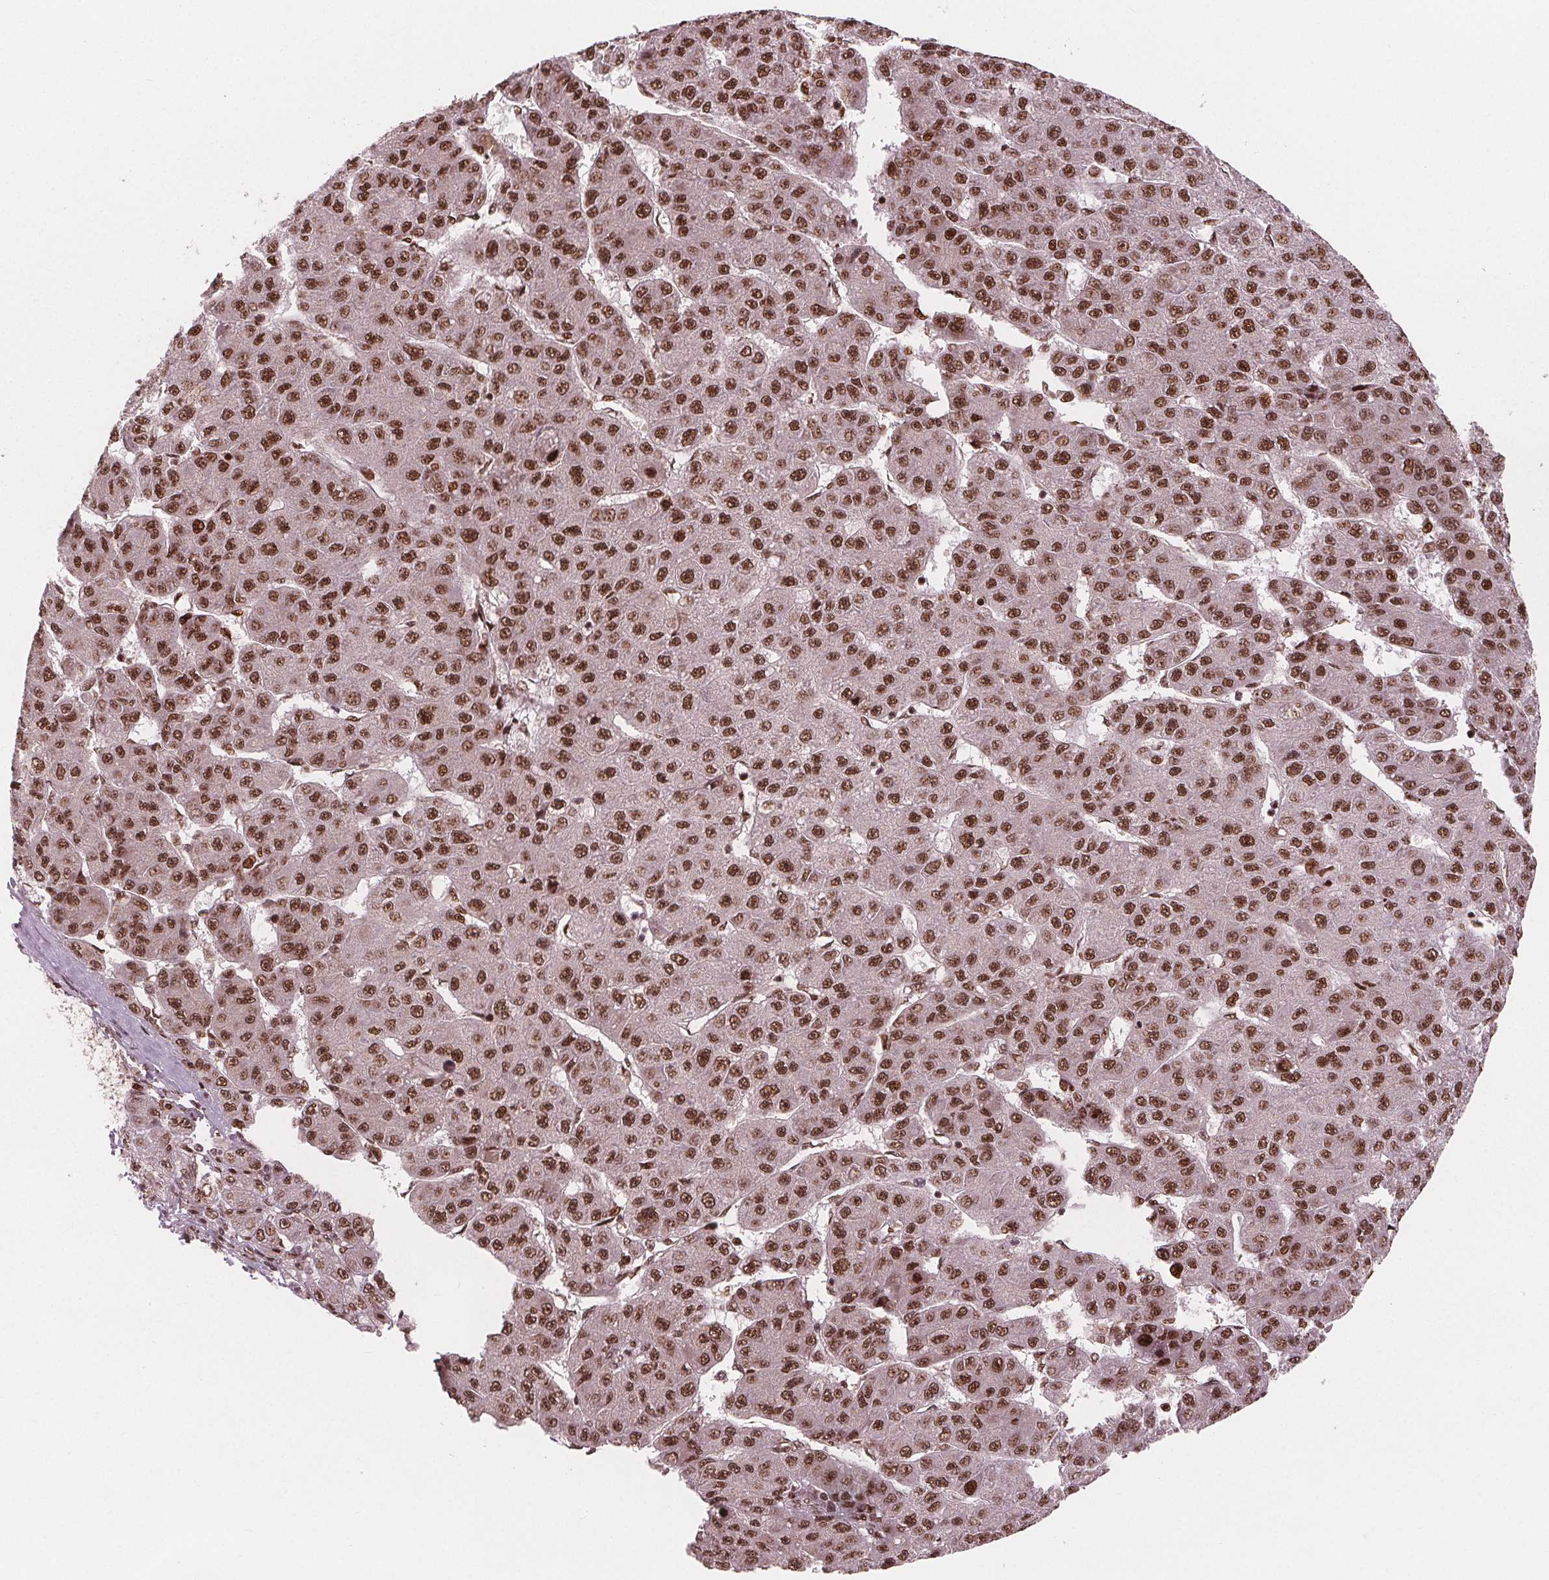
{"staining": {"intensity": "strong", "quantity": ">75%", "location": "nuclear"}, "tissue": "liver cancer", "cell_type": "Tumor cells", "image_type": "cancer", "snomed": [{"axis": "morphology", "description": "Carcinoma, Hepatocellular, NOS"}, {"axis": "topography", "description": "Liver"}], "caption": "Immunohistochemical staining of hepatocellular carcinoma (liver) reveals high levels of strong nuclear protein expression in approximately >75% of tumor cells.", "gene": "SNRNP35", "patient": {"sex": "male", "age": 67}}